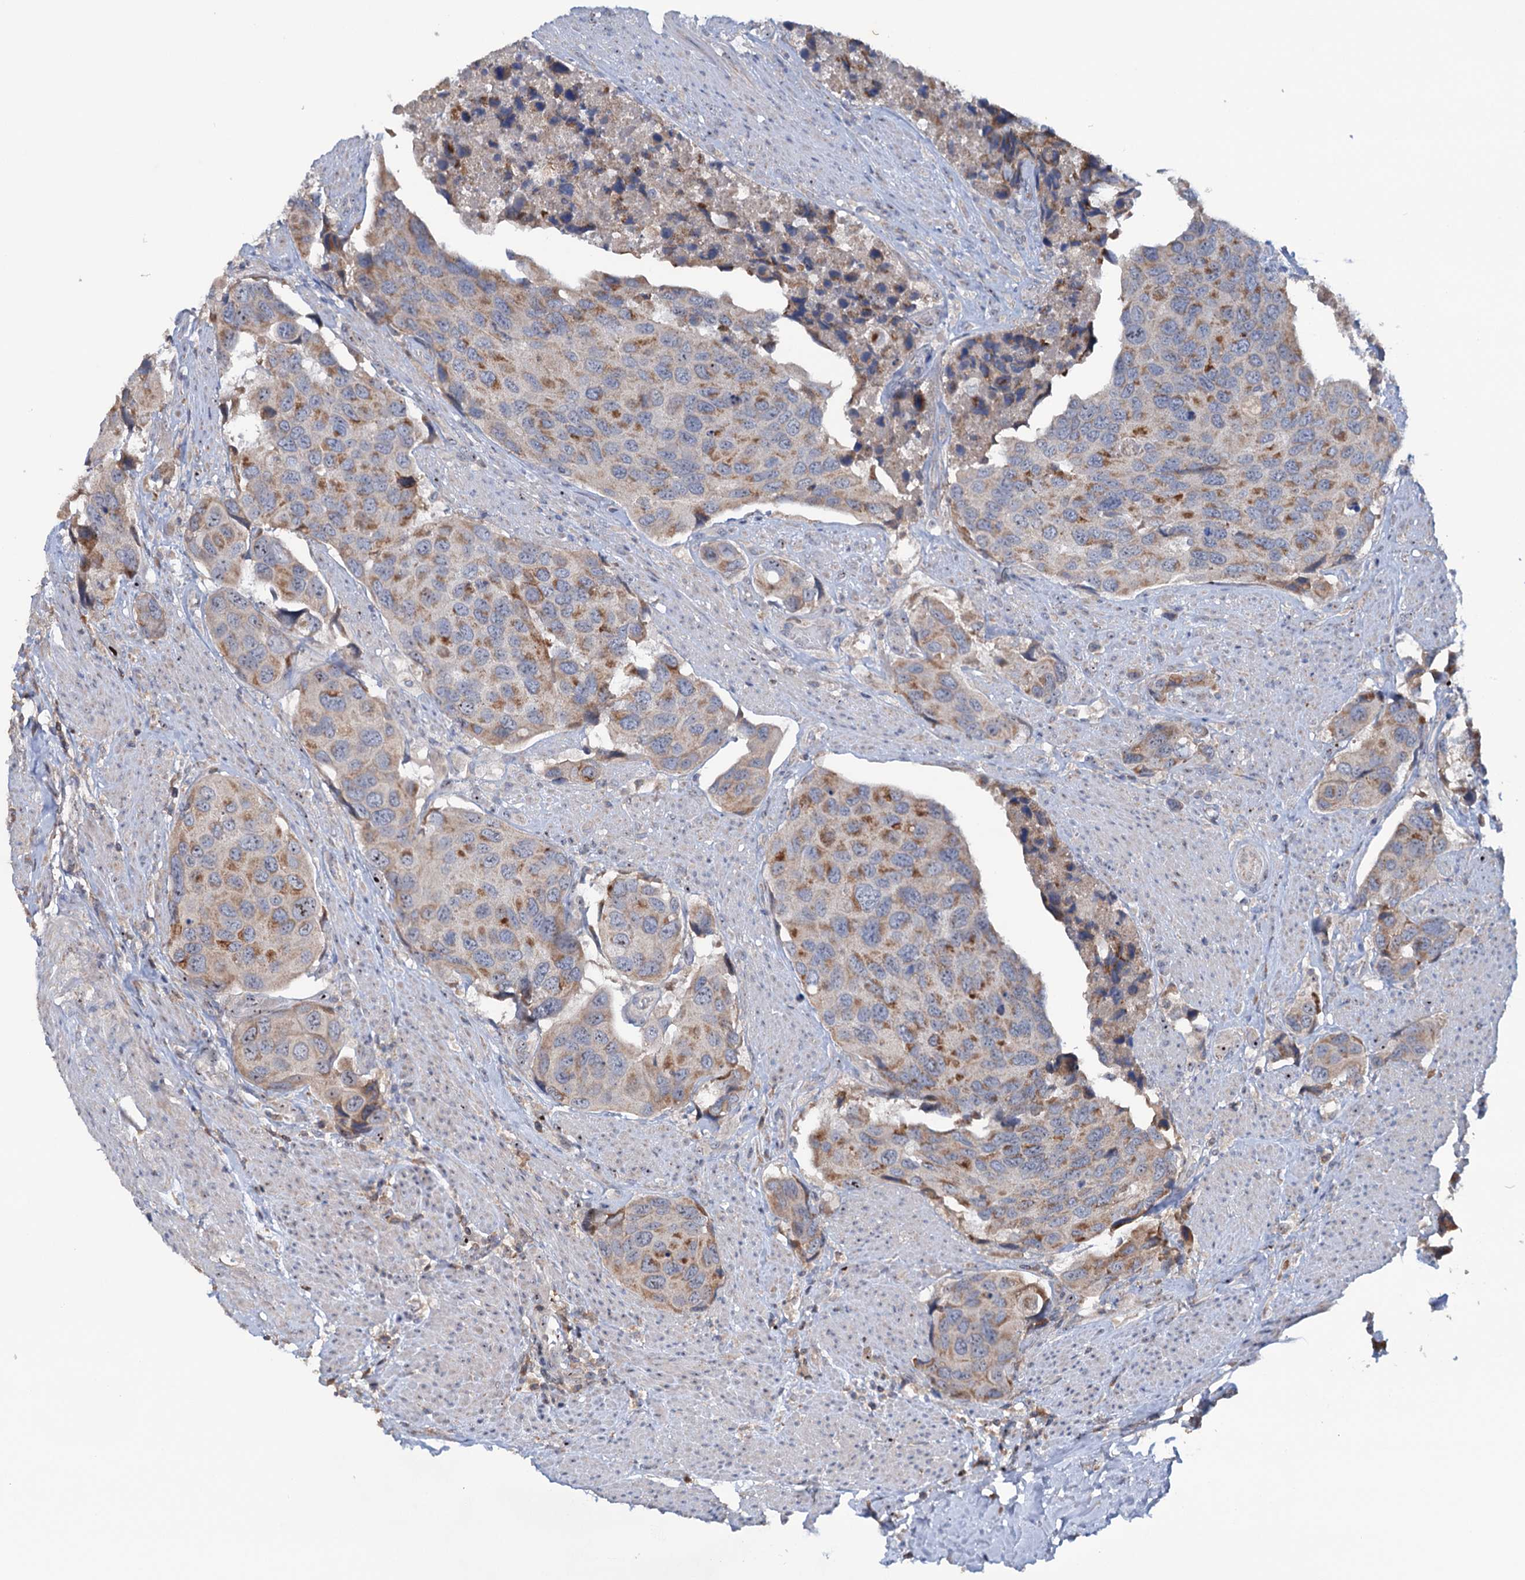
{"staining": {"intensity": "moderate", "quantity": "25%-75%", "location": "cytoplasmic/membranous"}, "tissue": "urothelial cancer", "cell_type": "Tumor cells", "image_type": "cancer", "snomed": [{"axis": "morphology", "description": "Urothelial carcinoma, High grade"}, {"axis": "topography", "description": "Urinary bladder"}], "caption": "A photomicrograph of high-grade urothelial carcinoma stained for a protein displays moderate cytoplasmic/membranous brown staining in tumor cells.", "gene": "HTR3B", "patient": {"sex": "male", "age": 74}}